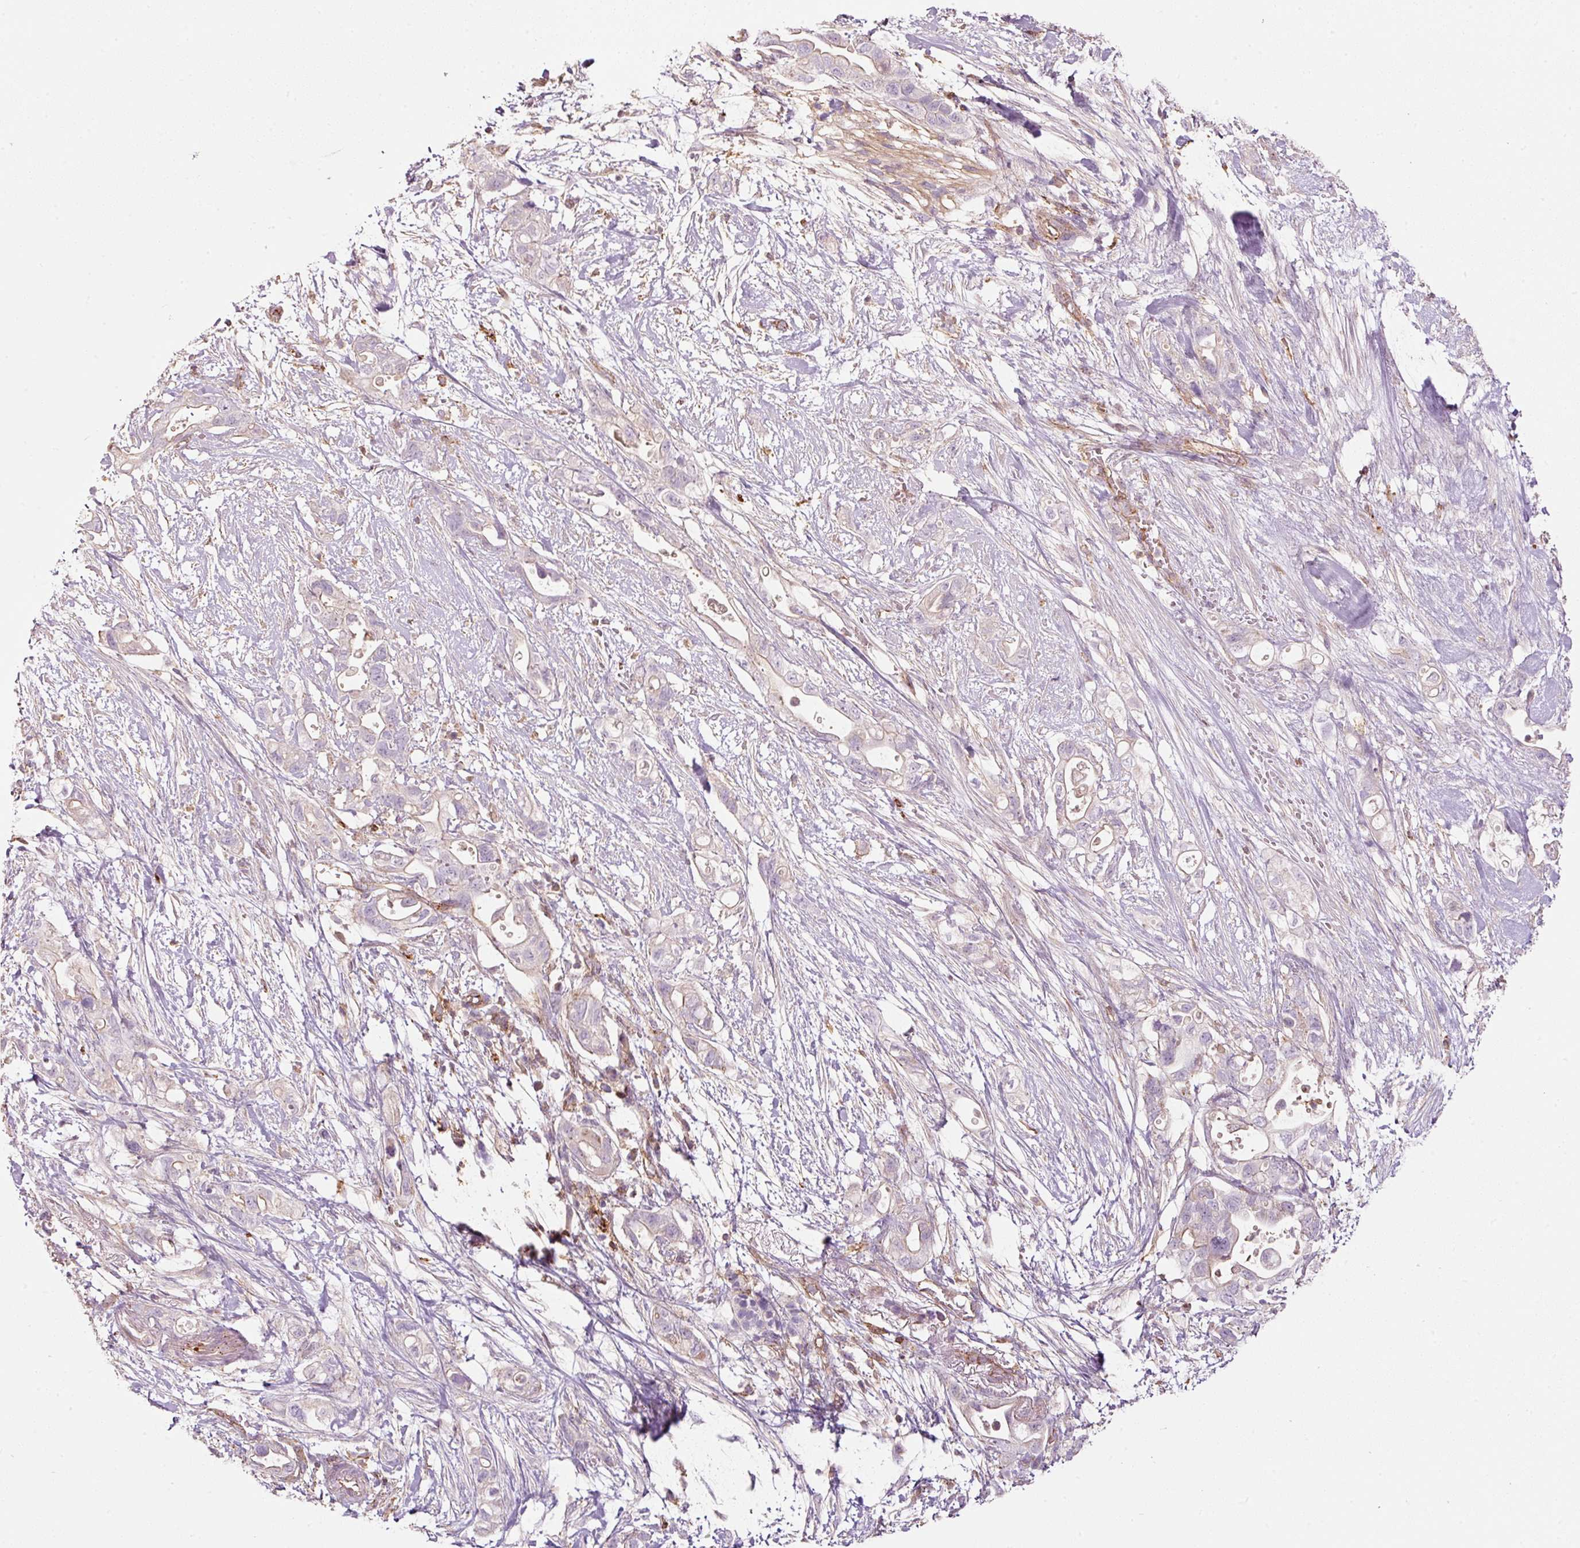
{"staining": {"intensity": "weak", "quantity": "<25%", "location": "cytoplasmic/membranous"}, "tissue": "pancreatic cancer", "cell_type": "Tumor cells", "image_type": "cancer", "snomed": [{"axis": "morphology", "description": "Adenocarcinoma, NOS"}, {"axis": "topography", "description": "Pancreas"}], "caption": "Immunohistochemistry photomicrograph of neoplastic tissue: adenocarcinoma (pancreatic) stained with DAB (3,3'-diaminobenzidine) exhibits no significant protein staining in tumor cells. (DAB (3,3'-diaminobenzidine) immunohistochemistry with hematoxylin counter stain).", "gene": "SIPA1", "patient": {"sex": "female", "age": 72}}